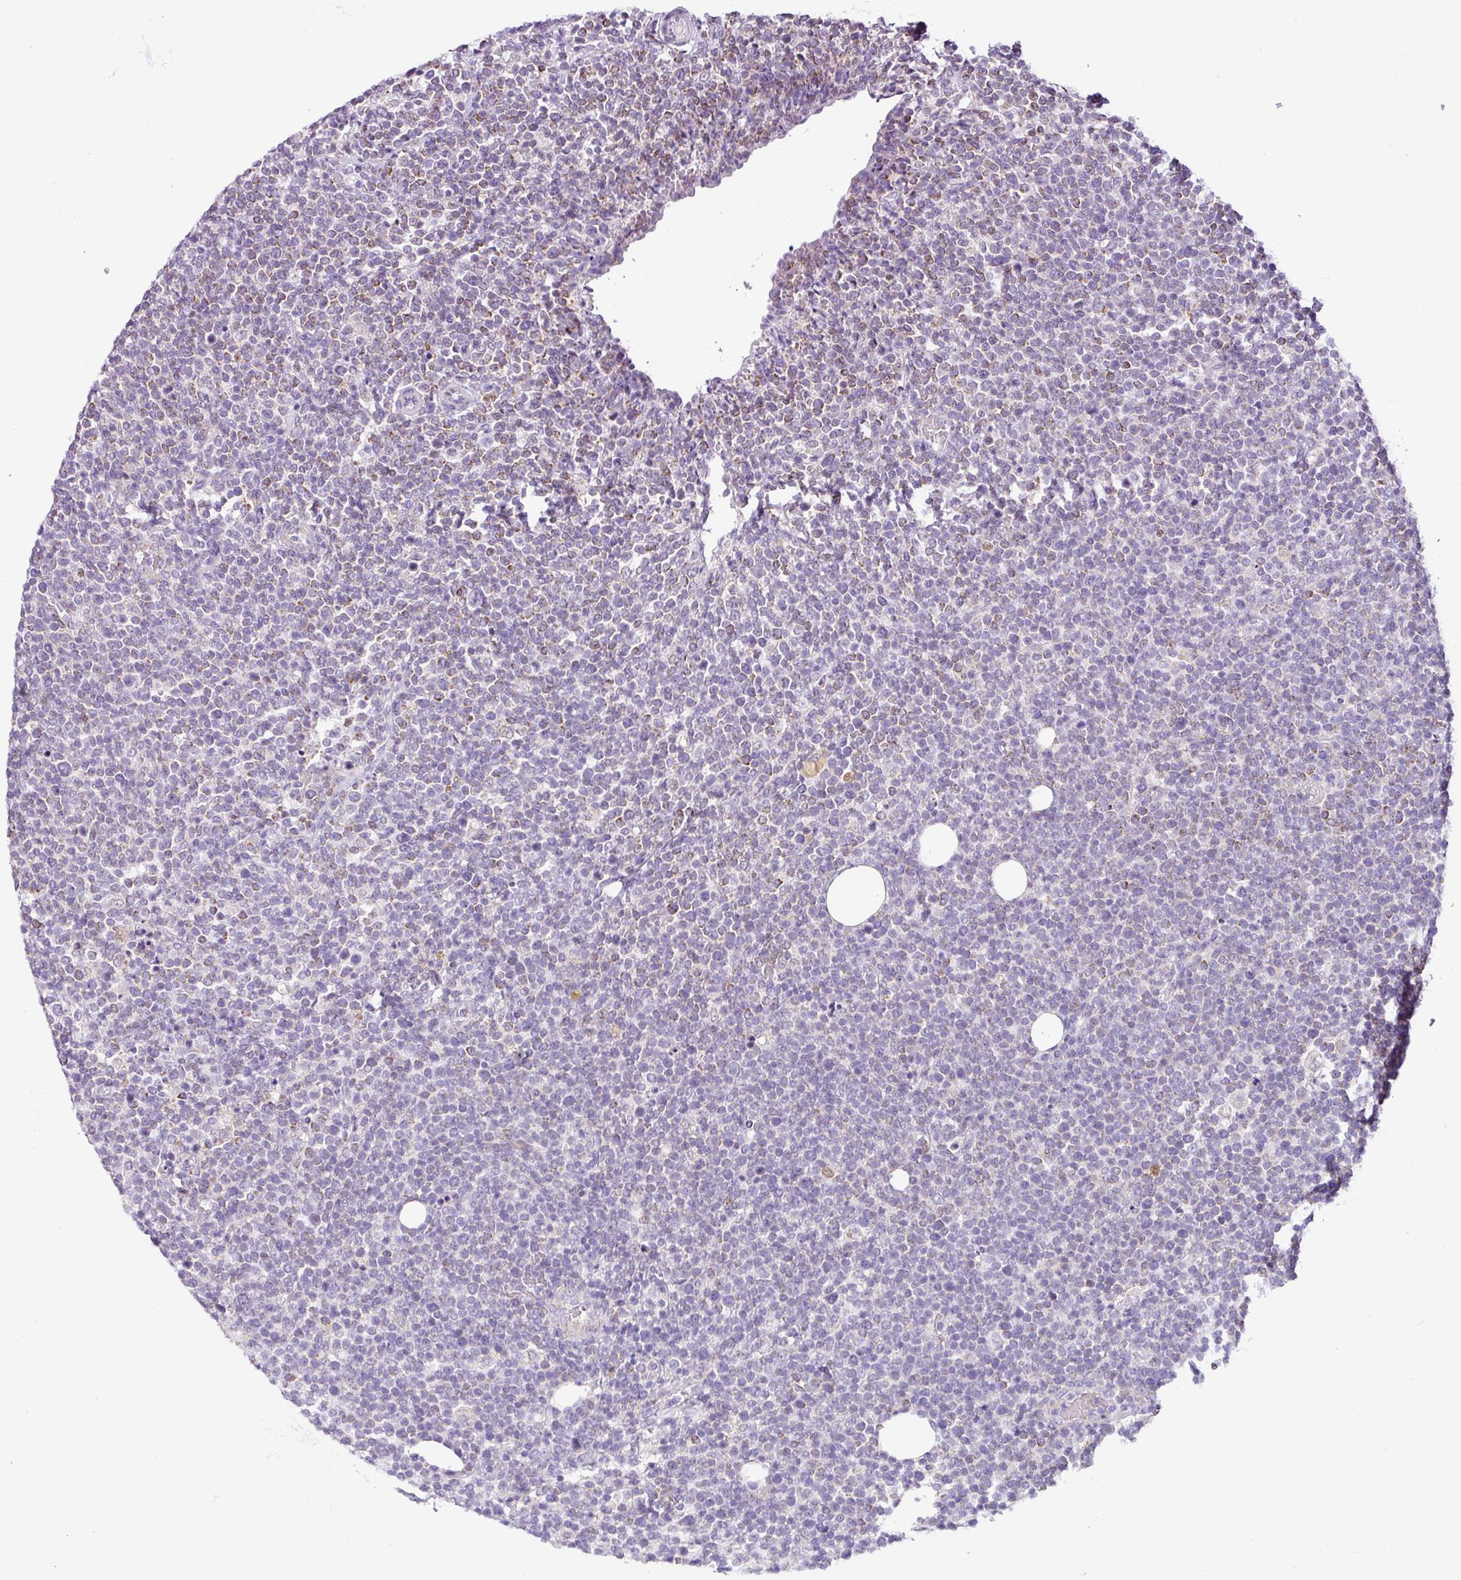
{"staining": {"intensity": "moderate", "quantity": "<25%", "location": "cytoplasmic/membranous"}, "tissue": "lymphoma", "cell_type": "Tumor cells", "image_type": "cancer", "snomed": [{"axis": "morphology", "description": "Malignant lymphoma, non-Hodgkin's type, High grade"}, {"axis": "topography", "description": "Lymph node"}], "caption": "Brown immunohistochemical staining in human high-grade malignant lymphoma, non-Hodgkin's type shows moderate cytoplasmic/membranous positivity in approximately <25% of tumor cells.", "gene": "HMCN2", "patient": {"sex": "male", "age": 61}}